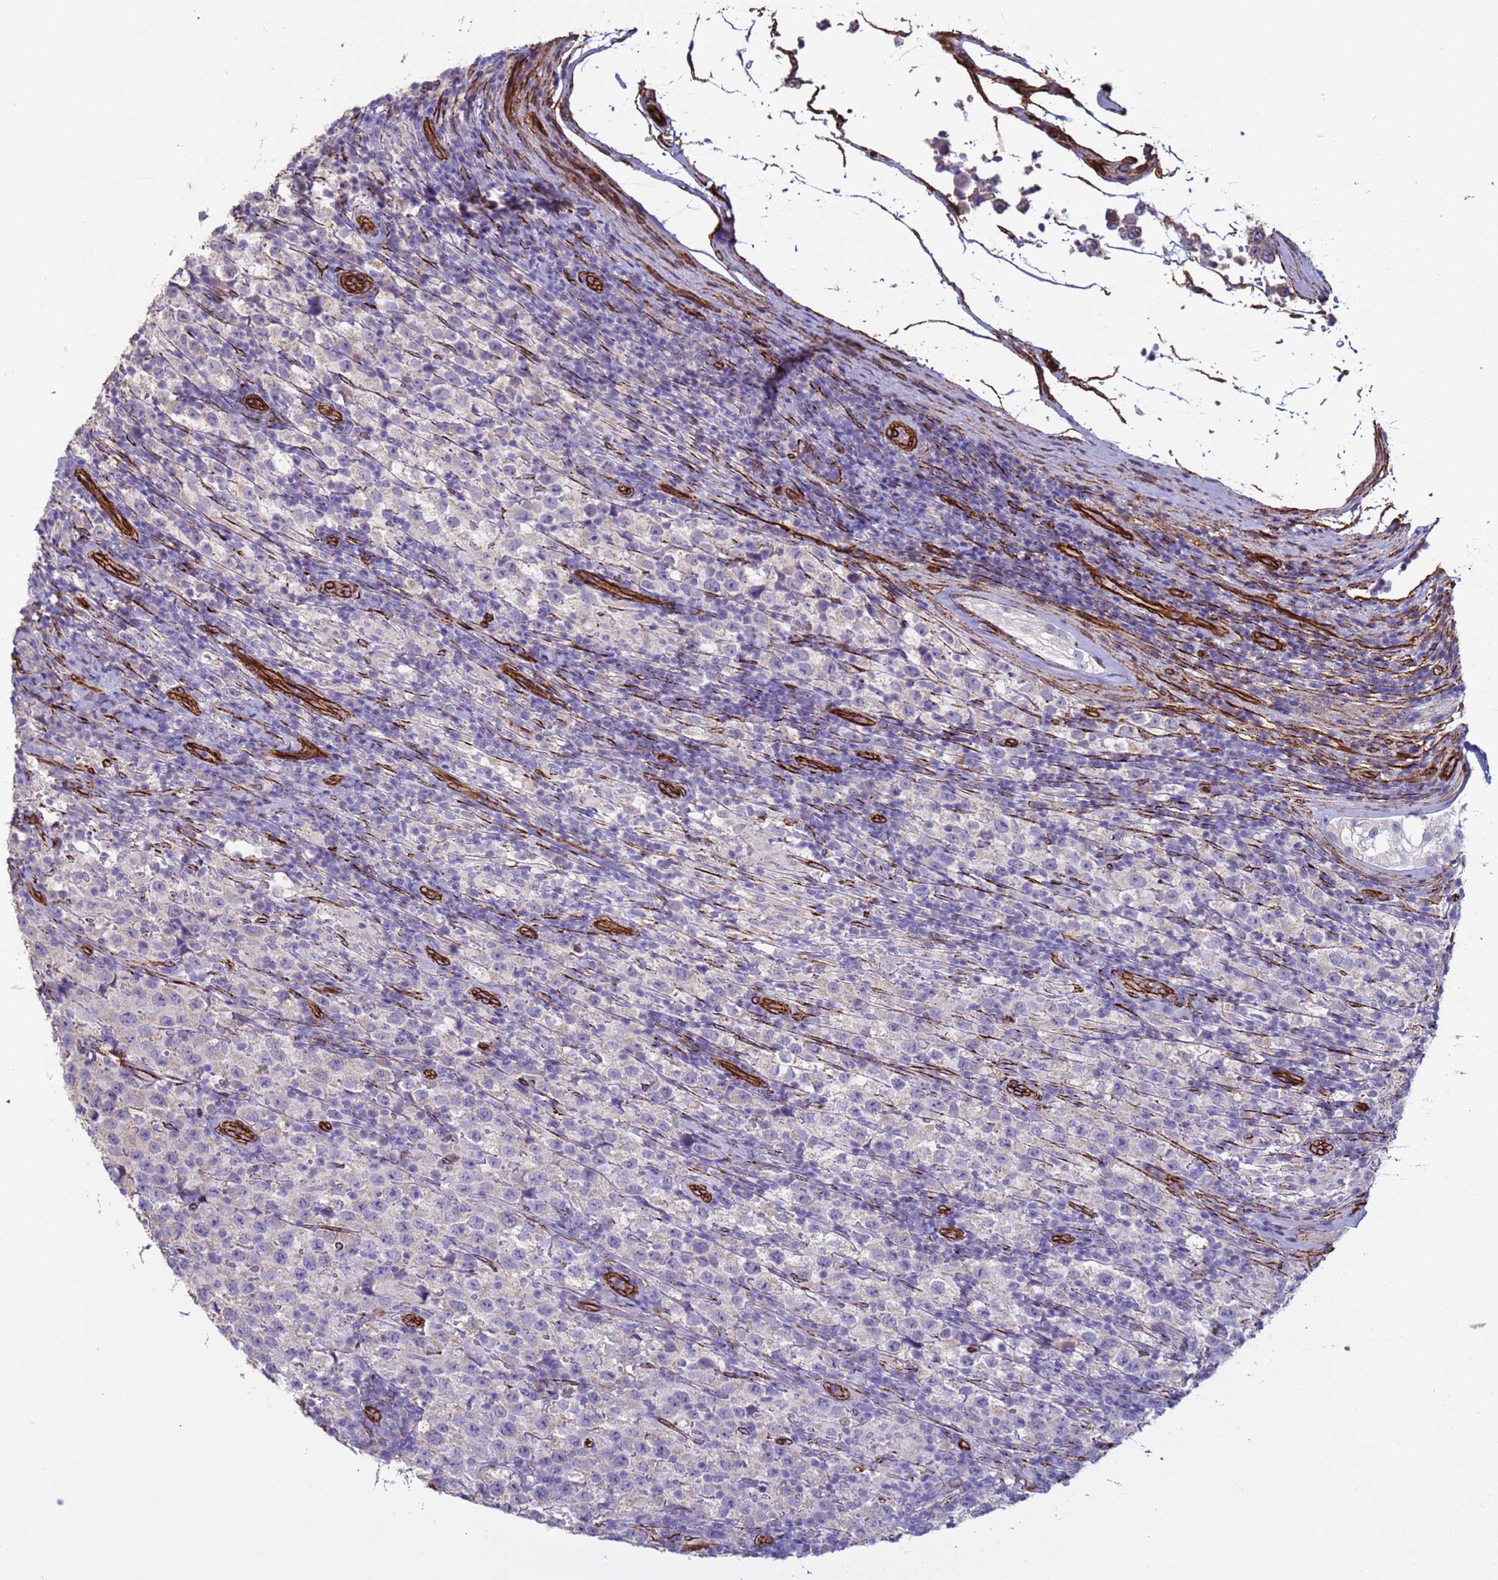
{"staining": {"intensity": "negative", "quantity": "none", "location": "none"}, "tissue": "testis cancer", "cell_type": "Tumor cells", "image_type": "cancer", "snomed": [{"axis": "morphology", "description": "Seminoma, NOS"}, {"axis": "morphology", "description": "Carcinoma, Embryonal, NOS"}, {"axis": "topography", "description": "Testis"}], "caption": "A micrograph of testis embryonal carcinoma stained for a protein reveals no brown staining in tumor cells.", "gene": "GASK1A", "patient": {"sex": "male", "age": 41}}